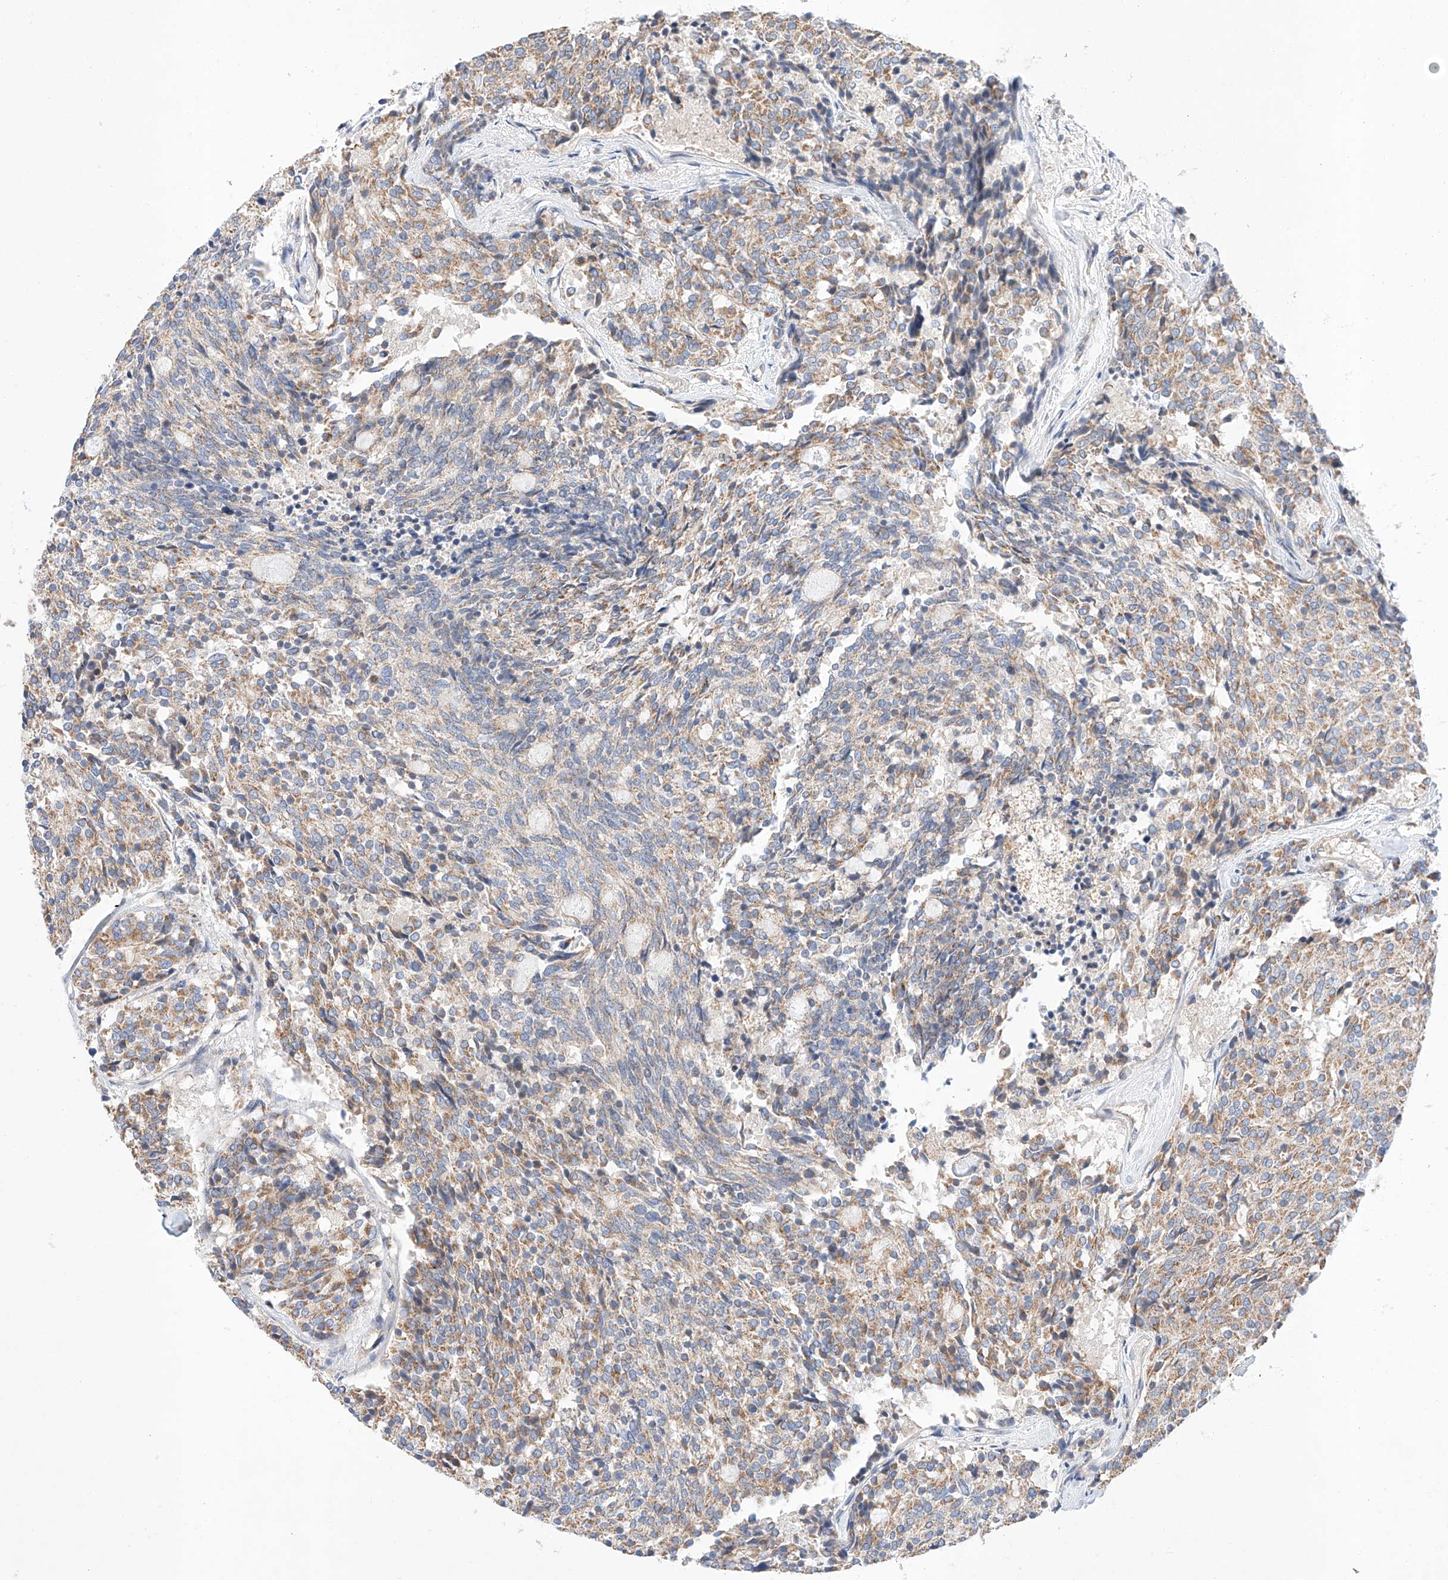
{"staining": {"intensity": "moderate", "quantity": ">75%", "location": "cytoplasmic/membranous"}, "tissue": "carcinoid", "cell_type": "Tumor cells", "image_type": "cancer", "snomed": [{"axis": "morphology", "description": "Carcinoid, malignant, NOS"}, {"axis": "topography", "description": "Pancreas"}], "caption": "A brown stain highlights moderate cytoplasmic/membranous positivity of a protein in human carcinoid (malignant) tumor cells. (Brightfield microscopy of DAB IHC at high magnification).", "gene": "C6orf118", "patient": {"sex": "female", "age": 54}}